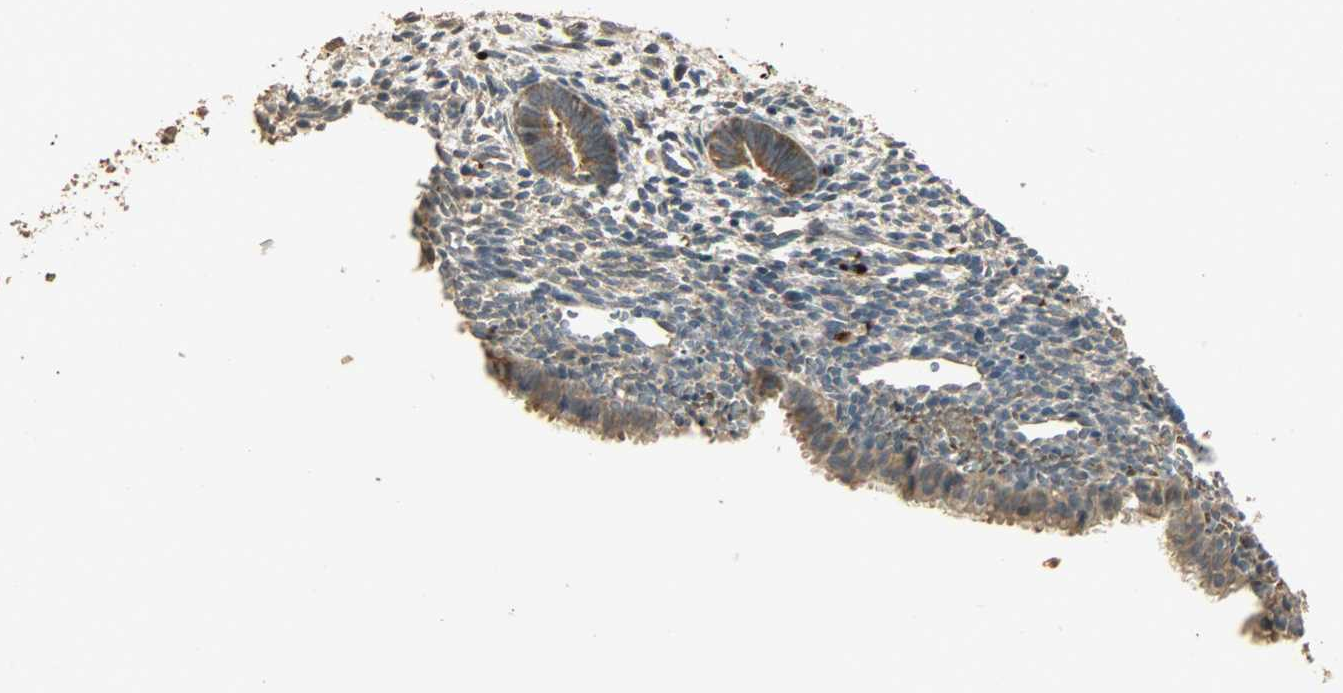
{"staining": {"intensity": "weak", "quantity": "25%-75%", "location": "cytoplasmic/membranous"}, "tissue": "endometrium", "cell_type": "Cells in endometrial stroma", "image_type": "normal", "snomed": [{"axis": "morphology", "description": "Normal tissue, NOS"}, {"axis": "topography", "description": "Endometrium"}], "caption": "Benign endometrium shows weak cytoplasmic/membranous staining in about 25%-75% of cells in endometrial stroma Using DAB (brown) and hematoxylin (blue) stains, captured at high magnification using brightfield microscopy..", "gene": "ATP2B1", "patient": {"sex": "female", "age": 27}}